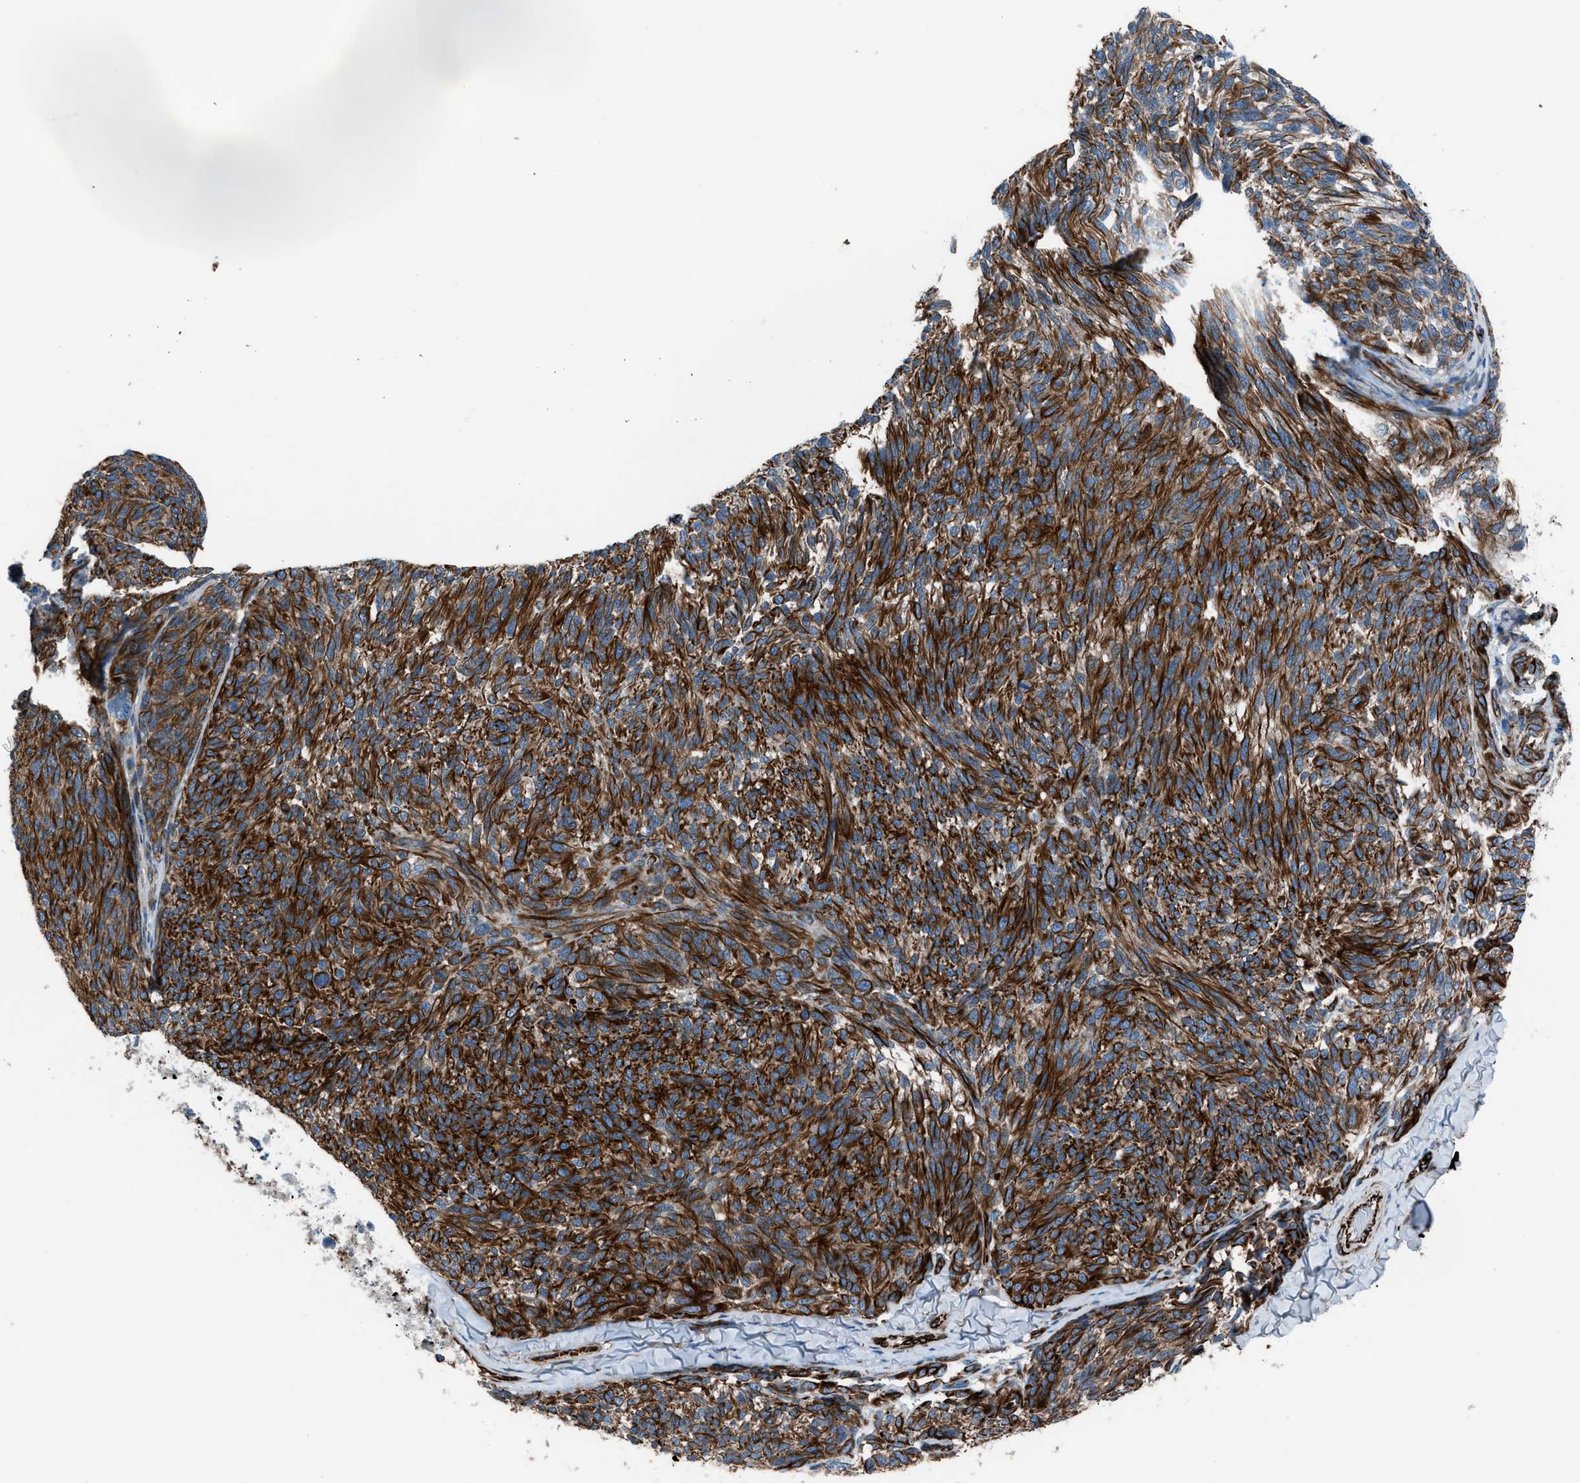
{"staining": {"intensity": "strong", "quantity": ">75%", "location": "cytoplasmic/membranous"}, "tissue": "melanoma", "cell_type": "Tumor cells", "image_type": "cancer", "snomed": [{"axis": "morphology", "description": "Malignant melanoma, NOS"}, {"axis": "topography", "description": "Skin"}], "caption": "Melanoma stained with immunohistochemistry (IHC) shows strong cytoplasmic/membranous staining in approximately >75% of tumor cells.", "gene": "CABP7", "patient": {"sex": "female", "age": 73}}